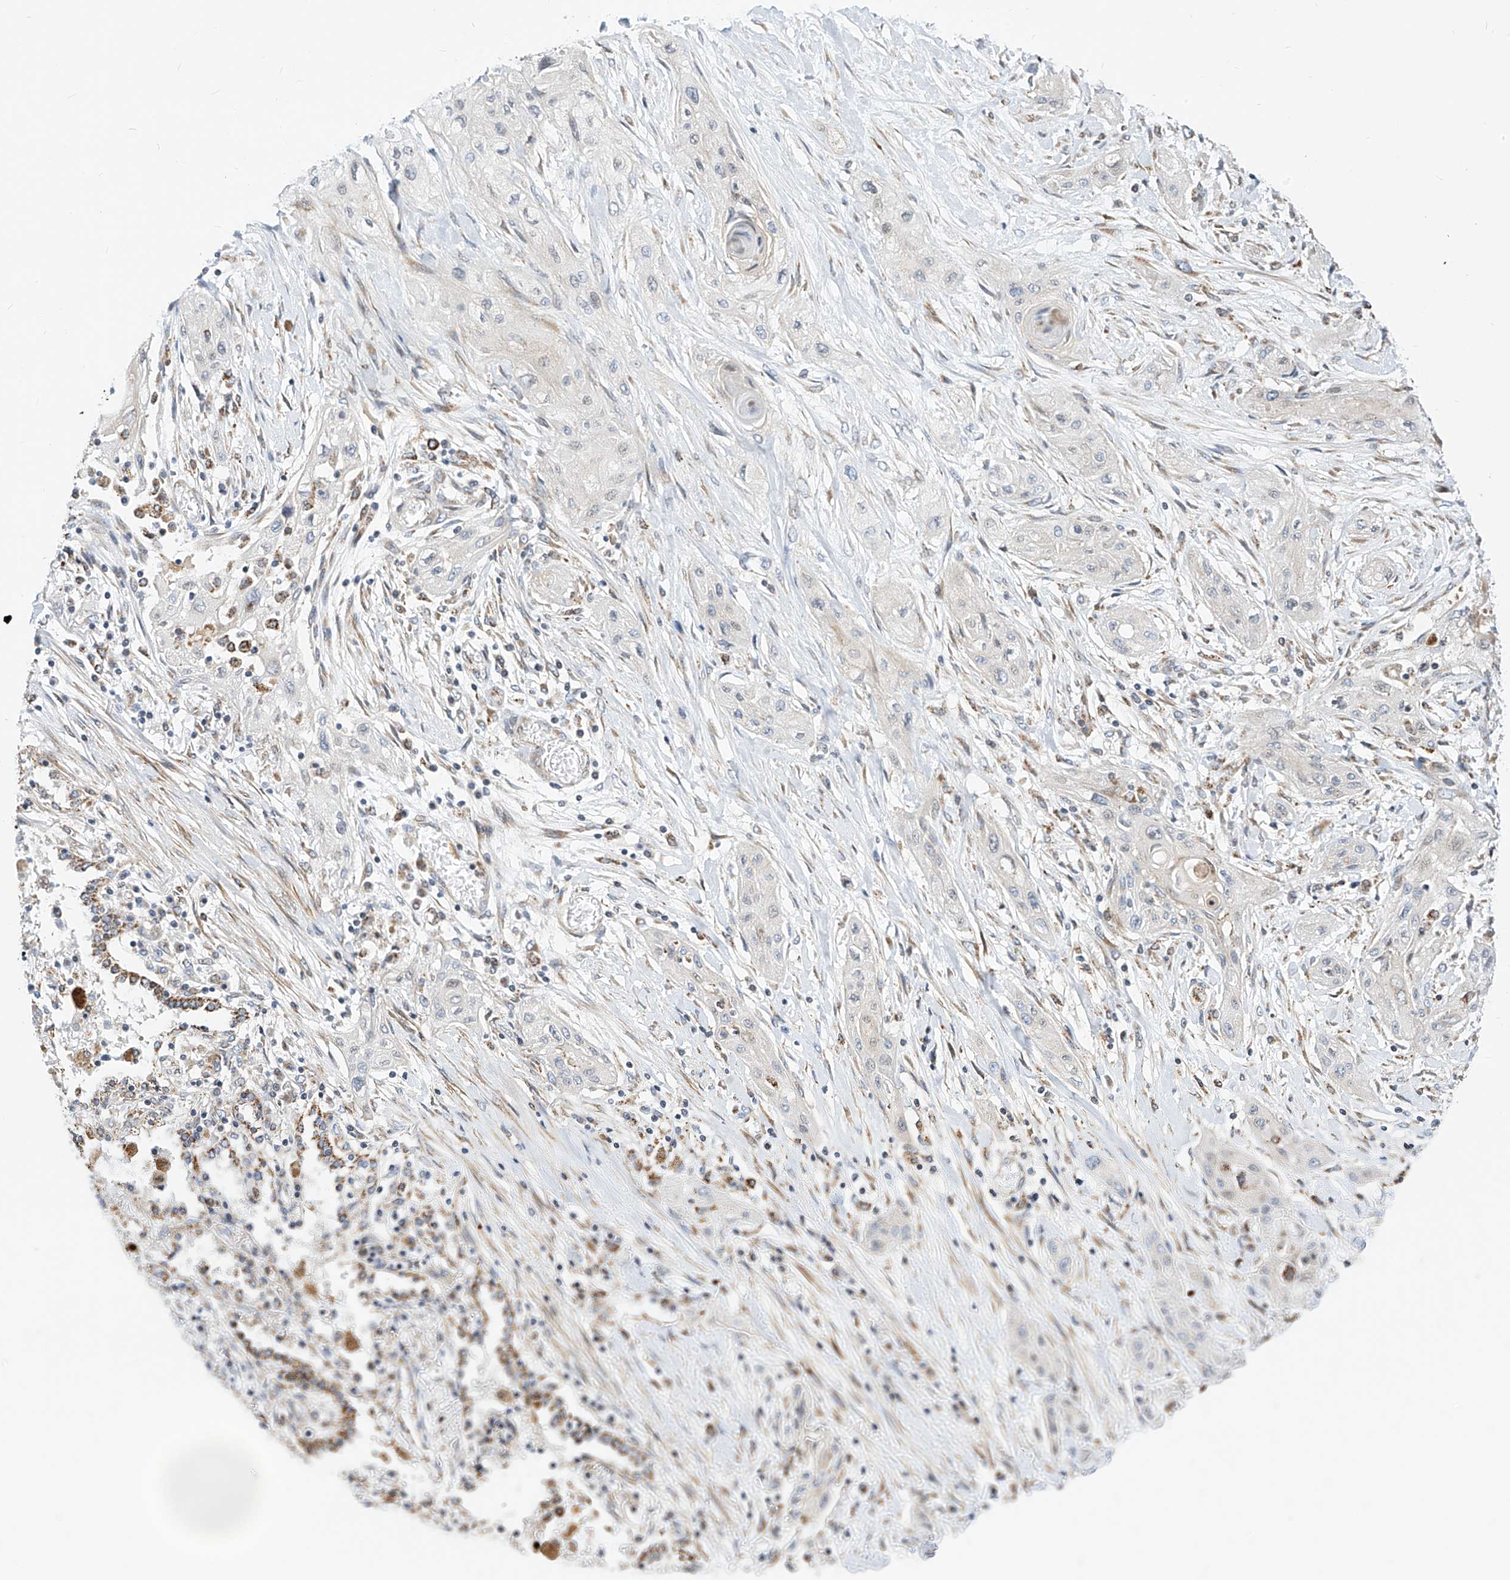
{"staining": {"intensity": "negative", "quantity": "none", "location": "none"}, "tissue": "lung cancer", "cell_type": "Tumor cells", "image_type": "cancer", "snomed": [{"axis": "morphology", "description": "Squamous cell carcinoma, NOS"}, {"axis": "topography", "description": "Lung"}], "caption": "This is a histopathology image of immunohistochemistry (IHC) staining of lung squamous cell carcinoma, which shows no positivity in tumor cells.", "gene": "TTLL8", "patient": {"sex": "female", "age": 47}}